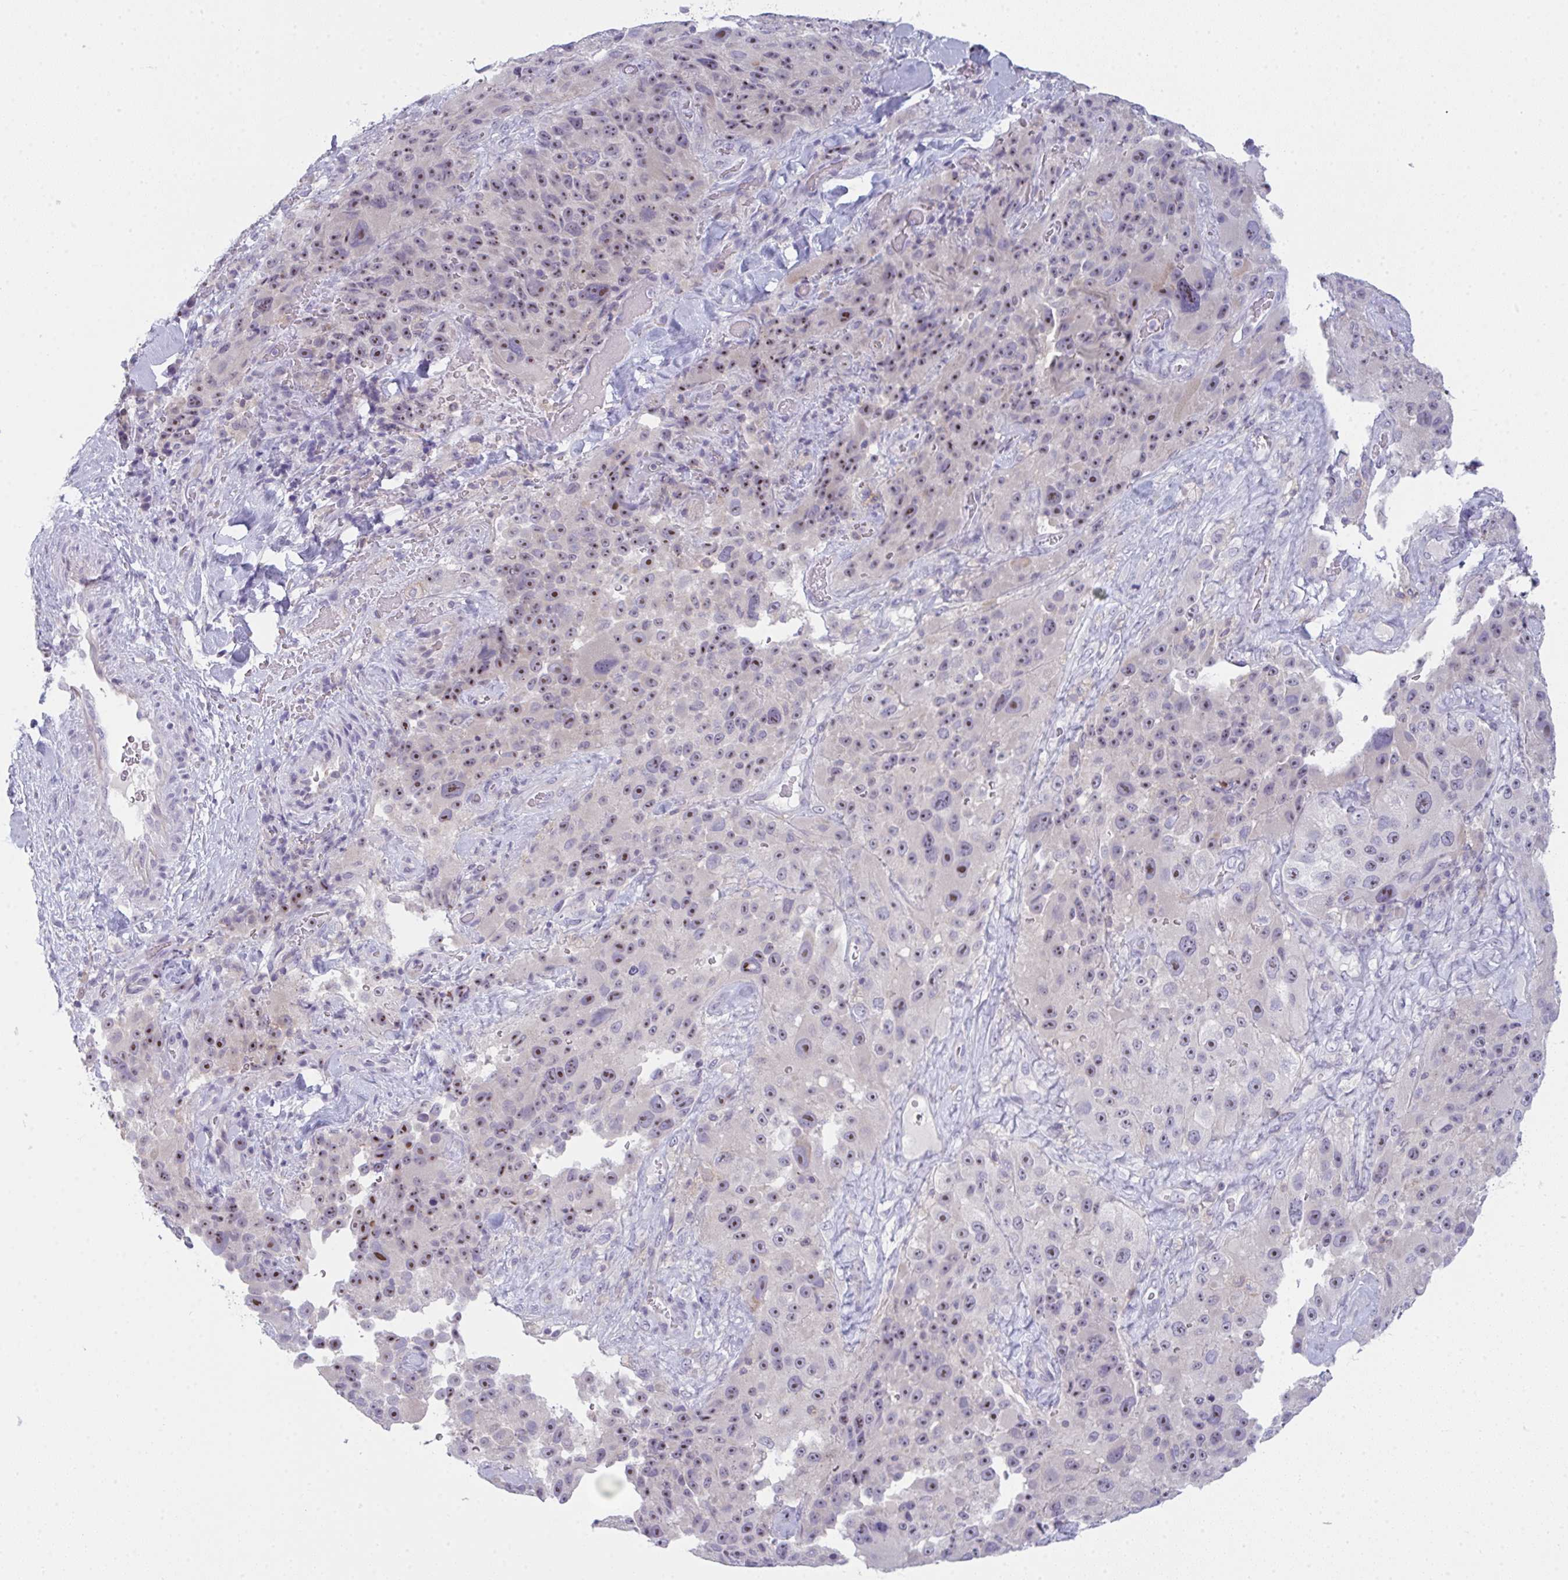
{"staining": {"intensity": "moderate", "quantity": "<25%", "location": "nuclear"}, "tissue": "melanoma", "cell_type": "Tumor cells", "image_type": "cancer", "snomed": [{"axis": "morphology", "description": "Malignant melanoma, Metastatic site"}, {"axis": "topography", "description": "Lymph node"}], "caption": "Melanoma stained for a protein demonstrates moderate nuclear positivity in tumor cells.", "gene": "CD80", "patient": {"sex": "male", "age": 62}}